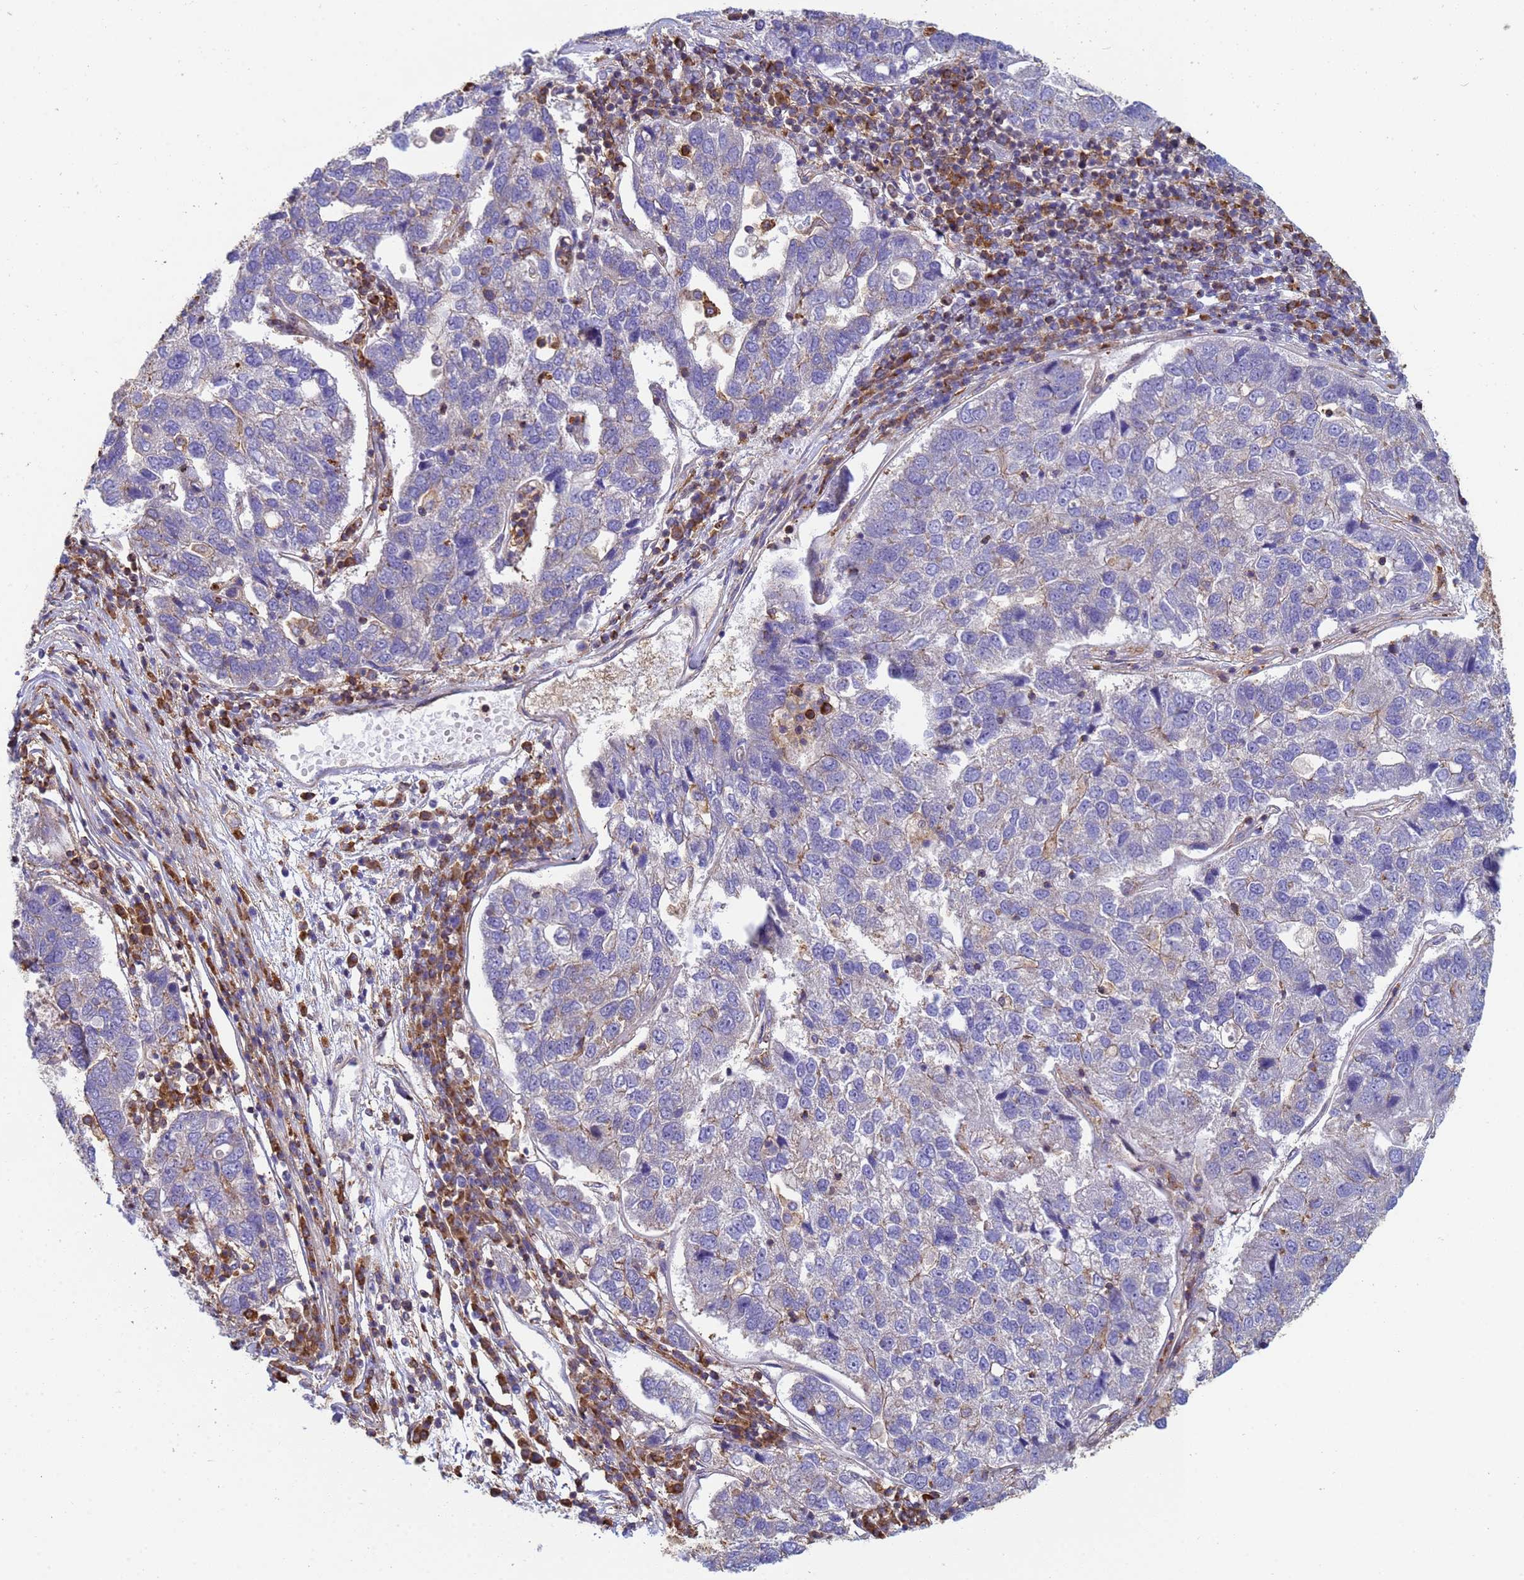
{"staining": {"intensity": "negative", "quantity": "none", "location": "none"}, "tissue": "pancreatic cancer", "cell_type": "Tumor cells", "image_type": "cancer", "snomed": [{"axis": "morphology", "description": "Adenocarcinoma, NOS"}, {"axis": "topography", "description": "Pancreas"}], "caption": "Adenocarcinoma (pancreatic) was stained to show a protein in brown. There is no significant positivity in tumor cells. (DAB immunohistochemistry with hematoxylin counter stain).", "gene": "ZNG1B", "patient": {"sex": "female", "age": 61}}